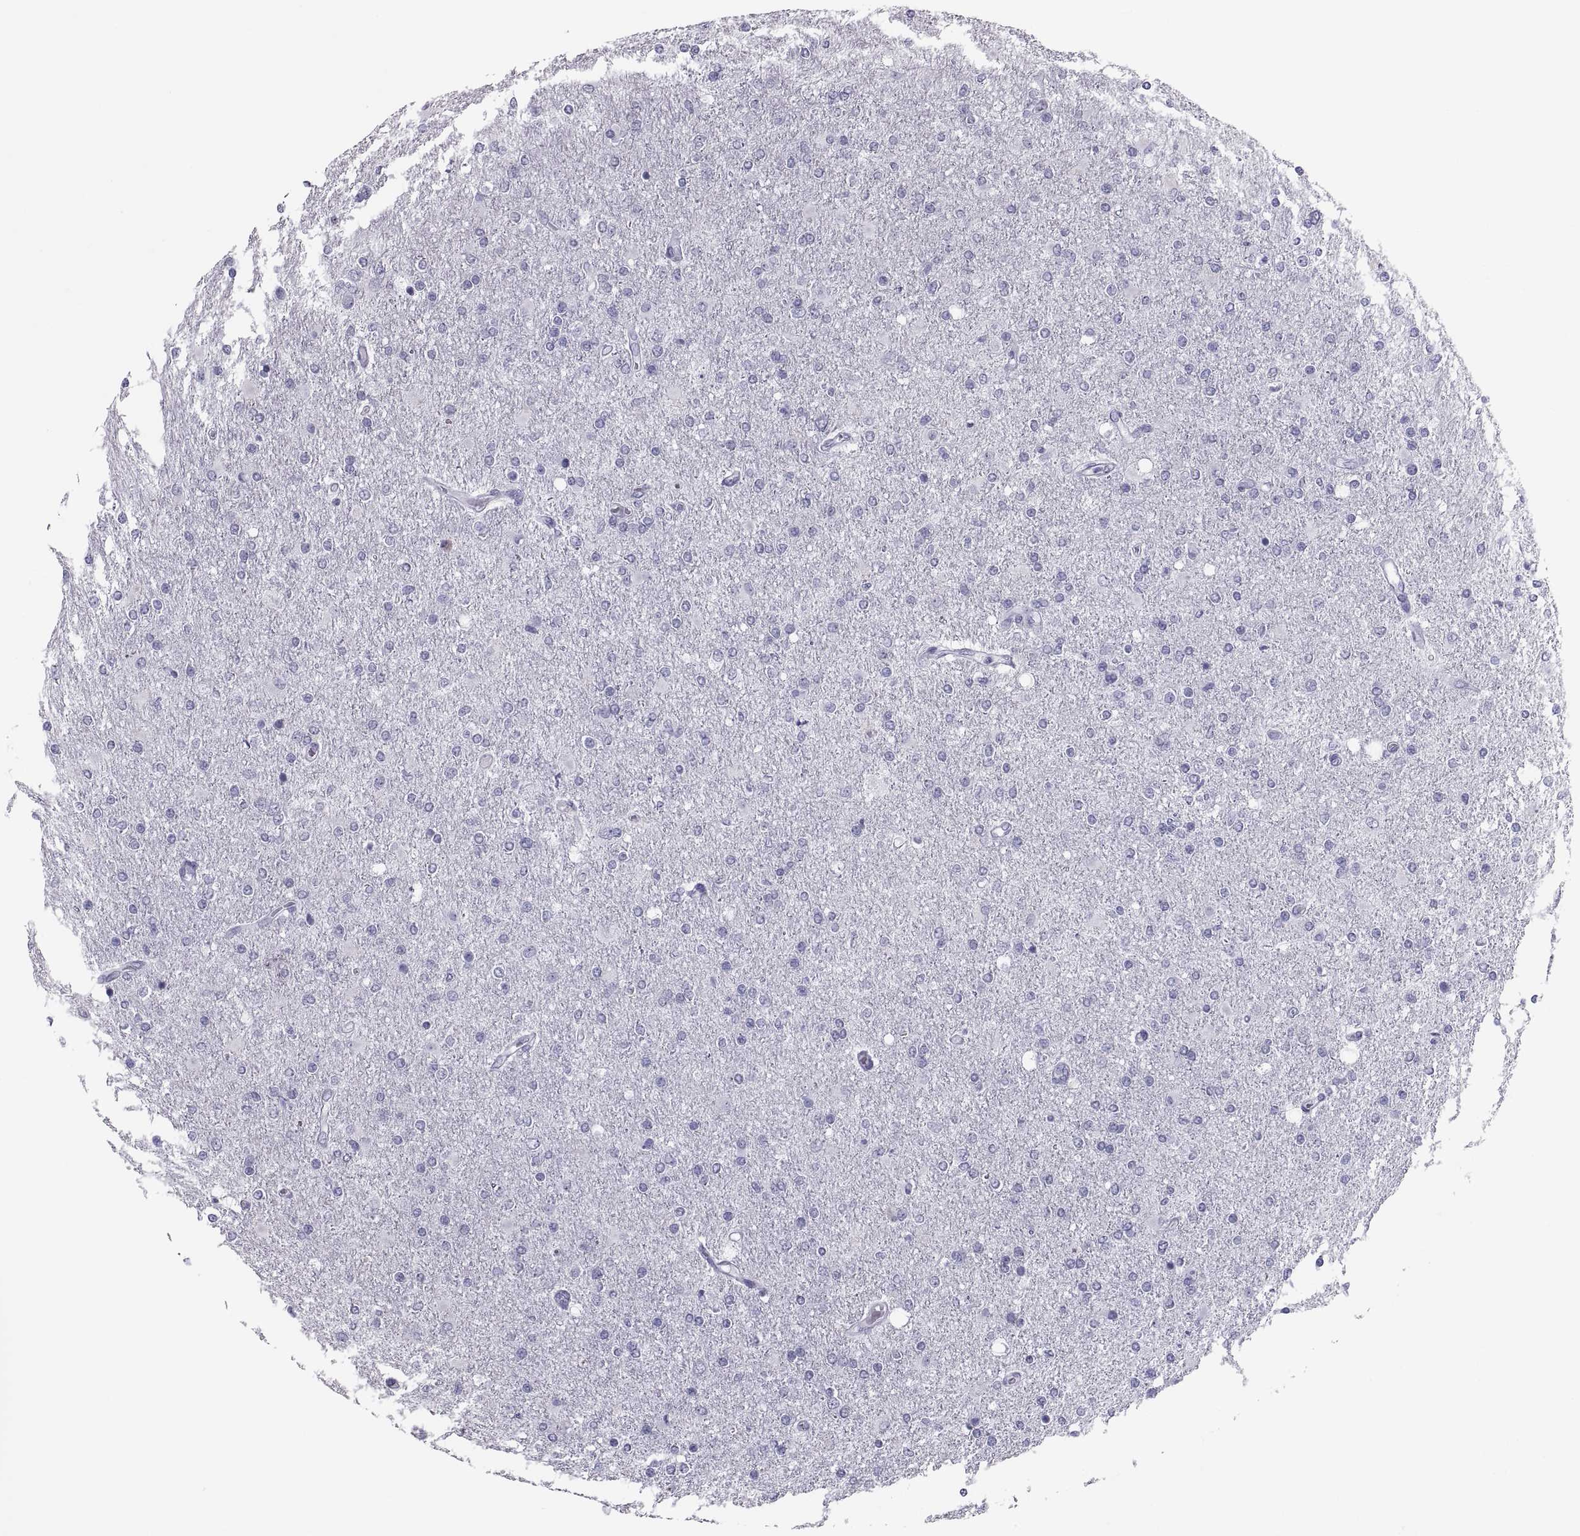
{"staining": {"intensity": "negative", "quantity": "none", "location": "none"}, "tissue": "glioma", "cell_type": "Tumor cells", "image_type": "cancer", "snomed": [{"axis": "morphology", "description": "Glioma, malignant, High grade"}, {"axis": "topography", "description": "Cerebral cortex"}], "caption": "IHC image of human malignant glioma (high-grade) stained for a protein (brown), which demonstrates no positivity in tumor cells.", "gene": "CRISP1", "patient": {"sex": "male", "age": 70}}